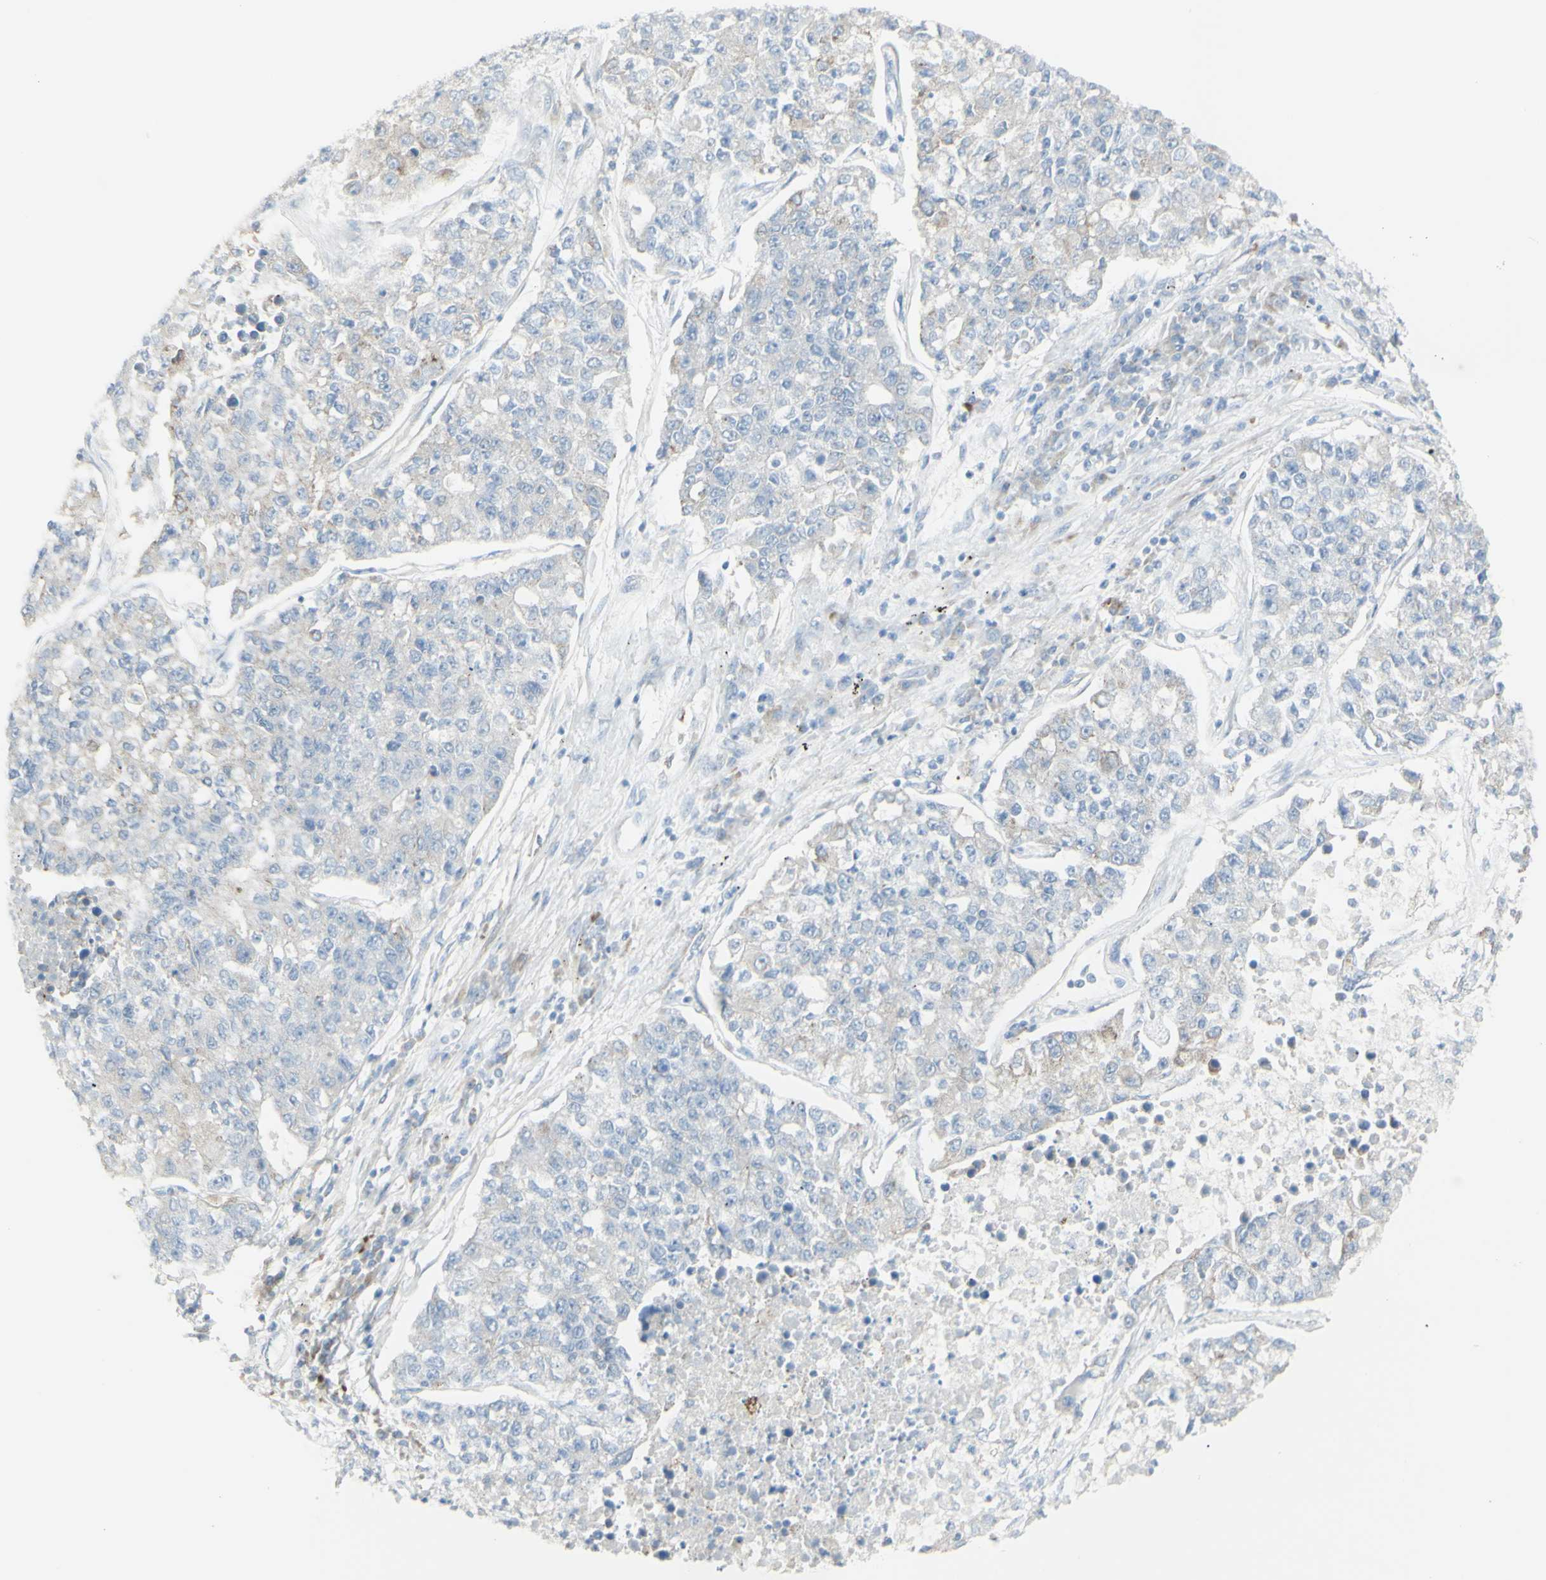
{"staining": {"intensity": "negative", "quantity": "none", "location": "none"}, "tissue": "lung cancer", "cell_type": "Tumor cells", "image_type": "cancer", "snomed": [{"axis": "morphology", "description": "Adenocarcinoma, NOS"}, {"axis": "topography", "description": "Lung"}], "caption": "An immunohistochemistry (IHC) histopathology image of adenocarcinoma (lung) is shown. There is no staining in tumor cells of adenocarcinoma (lung).", "gene": "NDST4", "patient": {"sex": "male", "age": 49}}